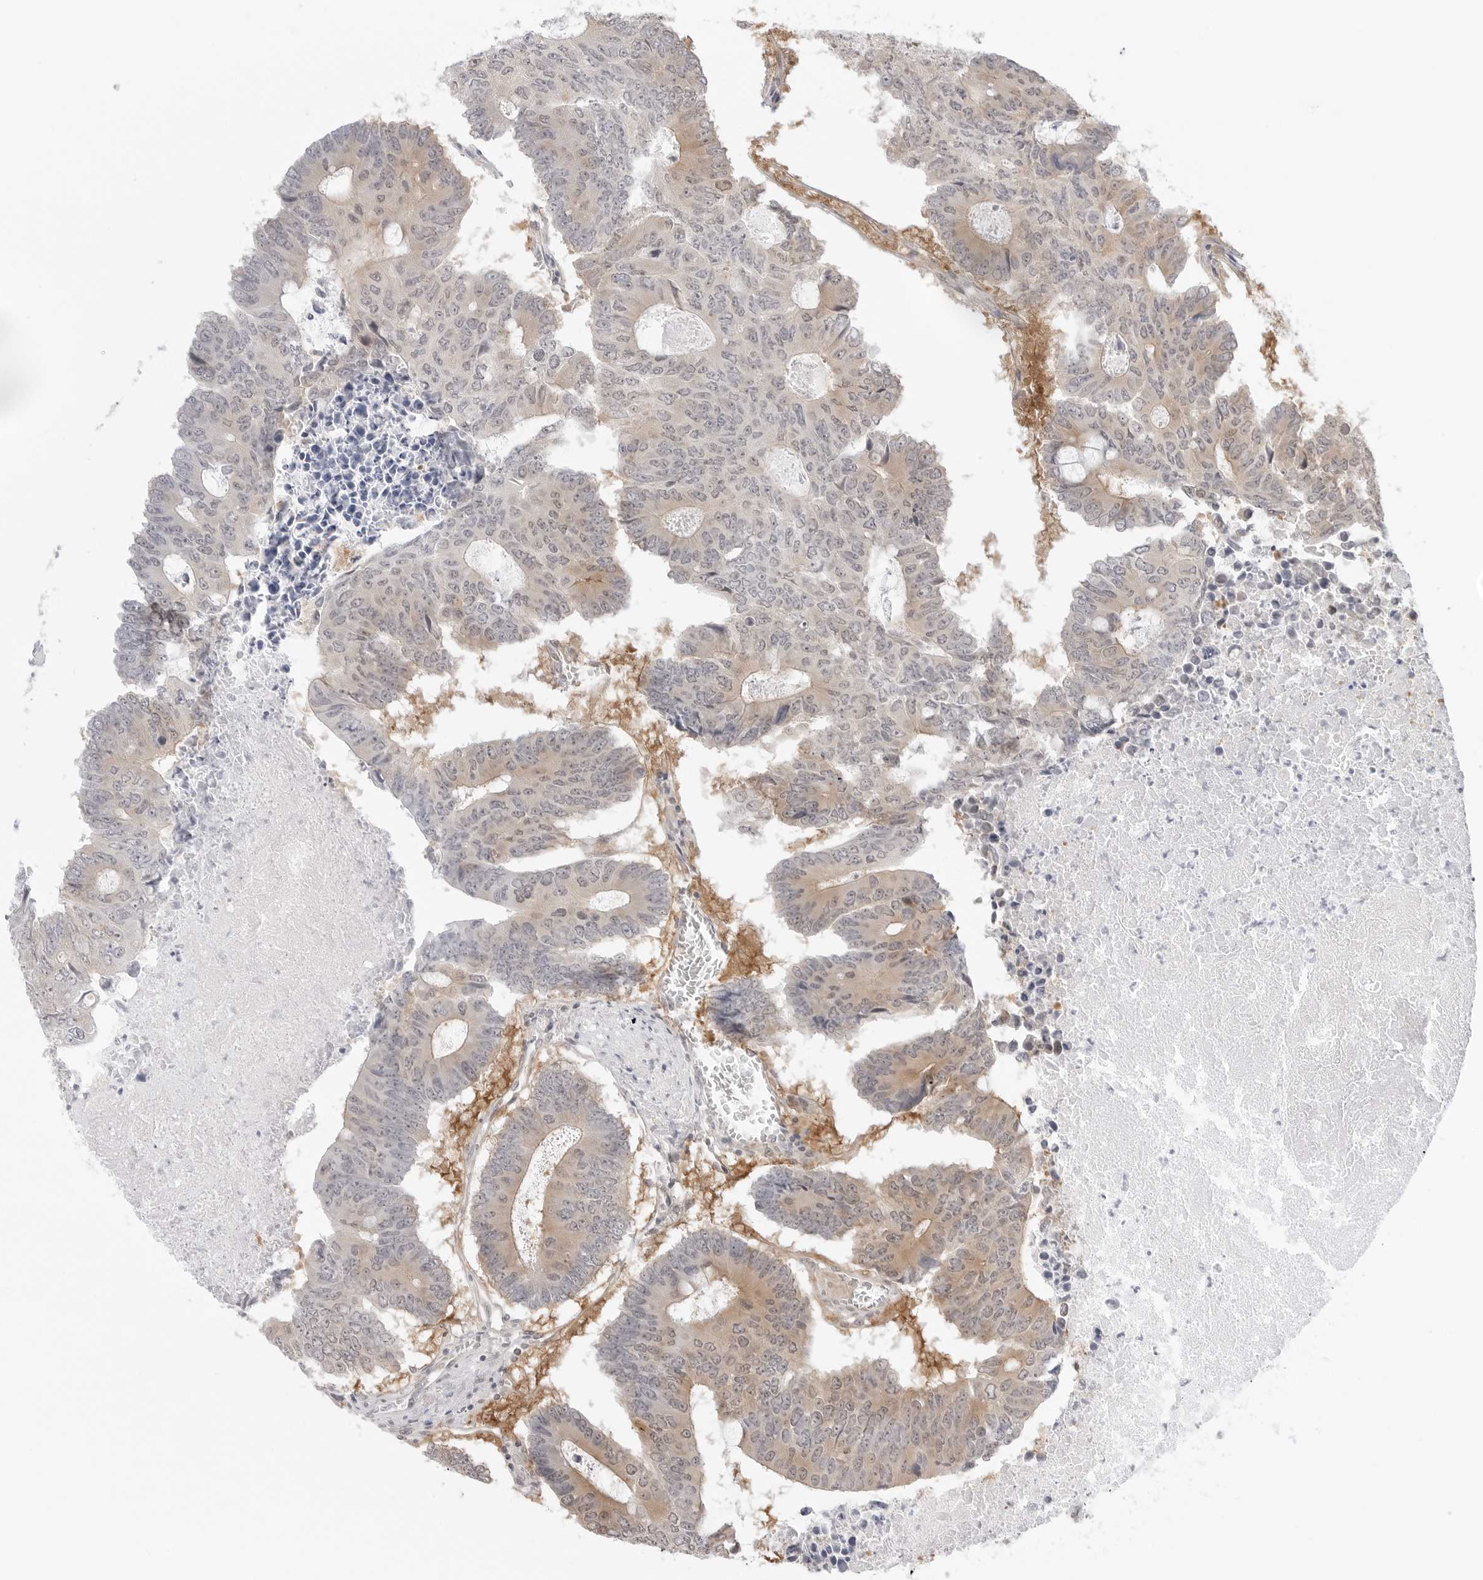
{"staining": {"intensity": "weak", "quantity": "25%-75%", "location": "cytoplasmic/membranous"}, "tissue": "colorectal cancer", "cell_type": "Tumor cells", "image_type": "cancer", "snomed": [{"axis": "morphology", "description": "Adenocarcinoma, NOS"}, {"axis": "topography", "description": "Colon"}], "caption": "Immunohistochemistry histopathology image of human adenocarcinoma (colorectal) stained for a protein (brown), which displays low levels of weak cytoplasmic/membranous expression in approximately 25%-75% of tumor cells.", "gene": "NUDC", "patient": {"sex": "male", "age": 87}}